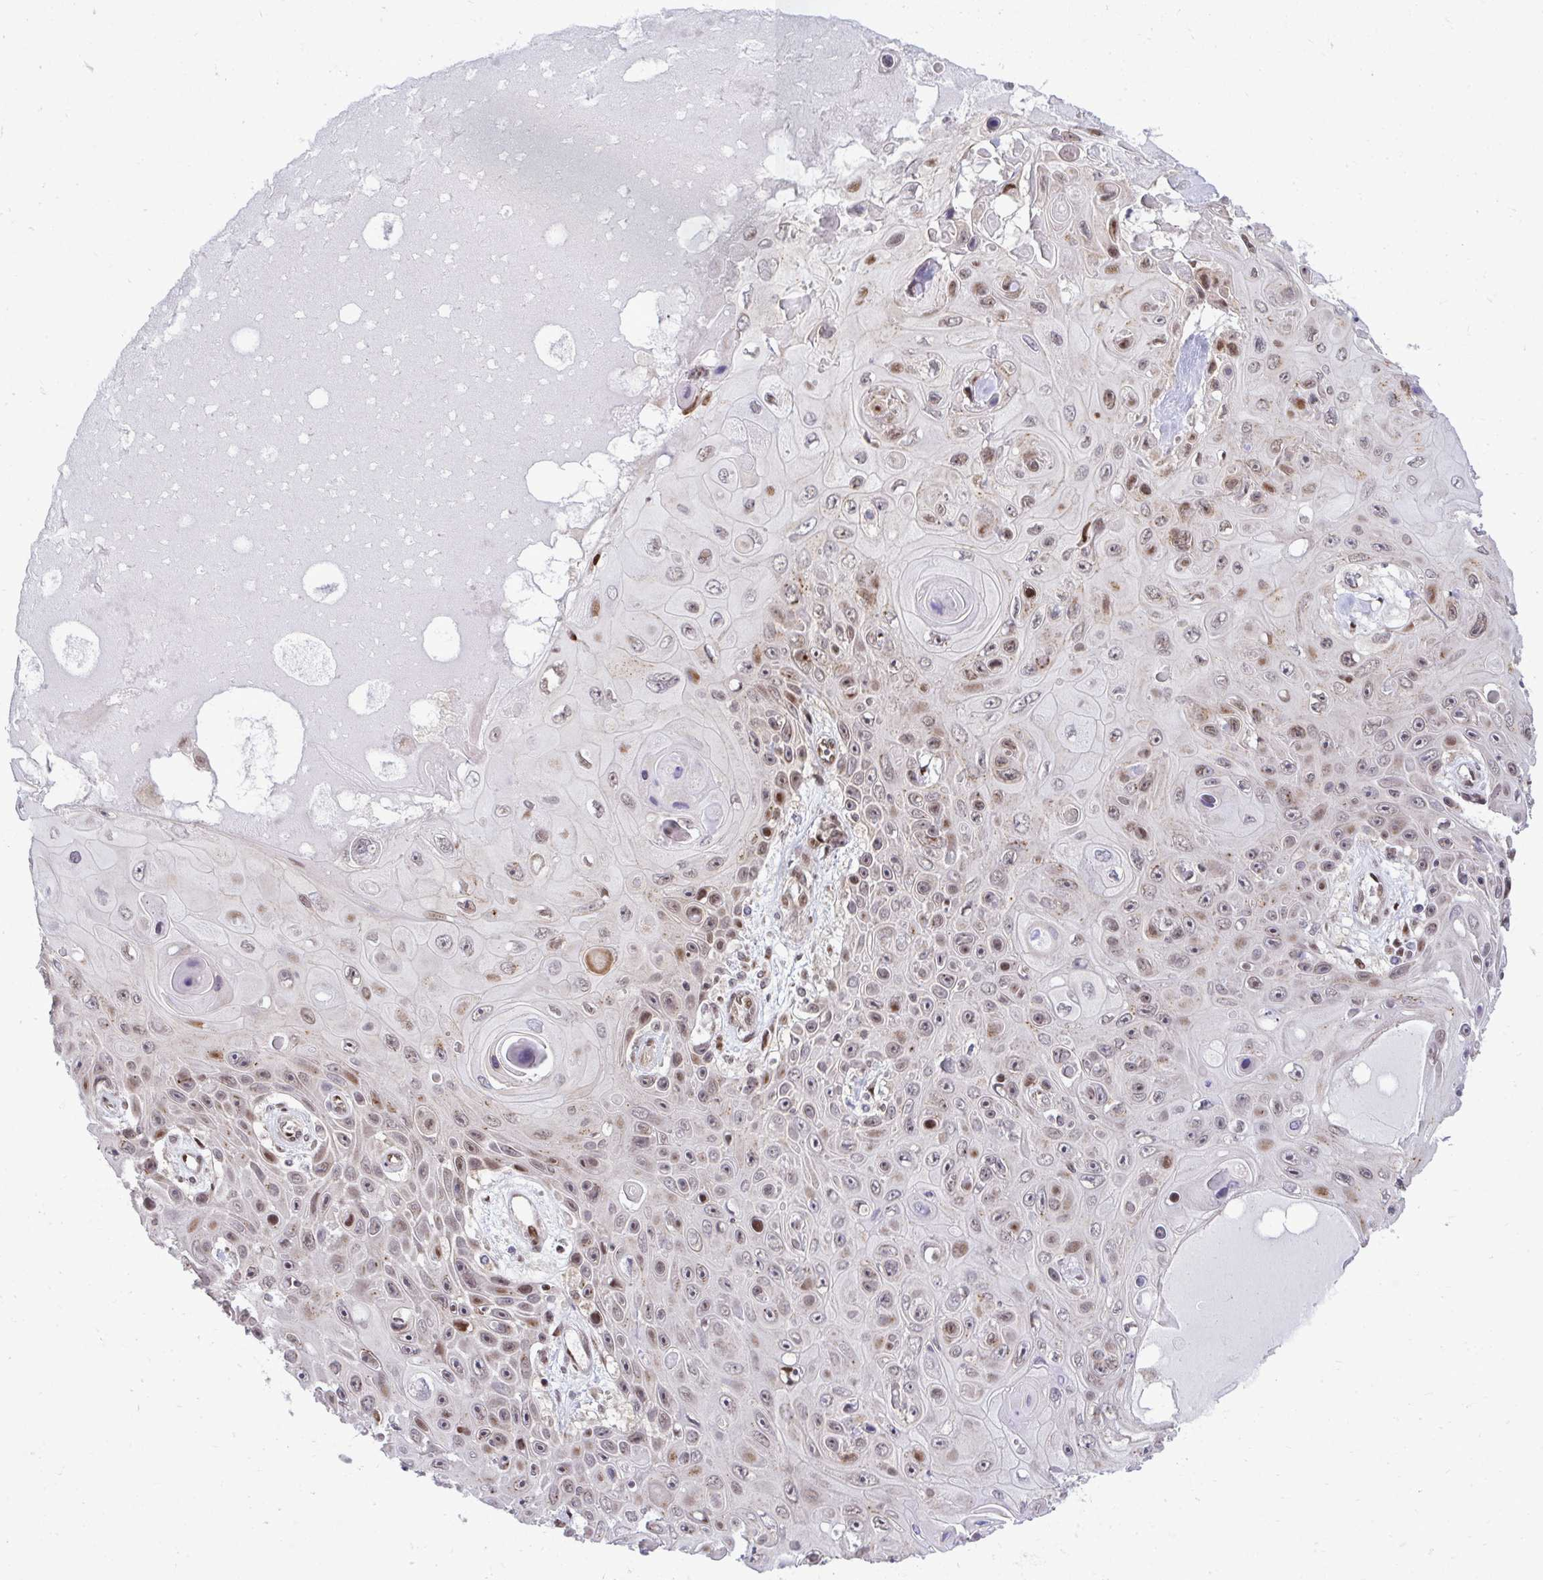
{"staining": {"intensity": "moderate", "quantity": "25%-75%", "location": "cytoplasmic/membranous,nuclear"}, "tissue": "skin cancer", "cell_type": "Tumor cells", "image_type": "cancer", "snomed": [{"axis": "morphology", "description": "Squamous cell carcinoma, NOS"}, {"axis": "topography", "description": "Skin"}], "caption": "Human squamous cell carcinoma (skin) stained with a protein marker shows moderate staining in tumor cells.", "gene": "PIGY", "patient": {"sex": "male", "age": 82}}